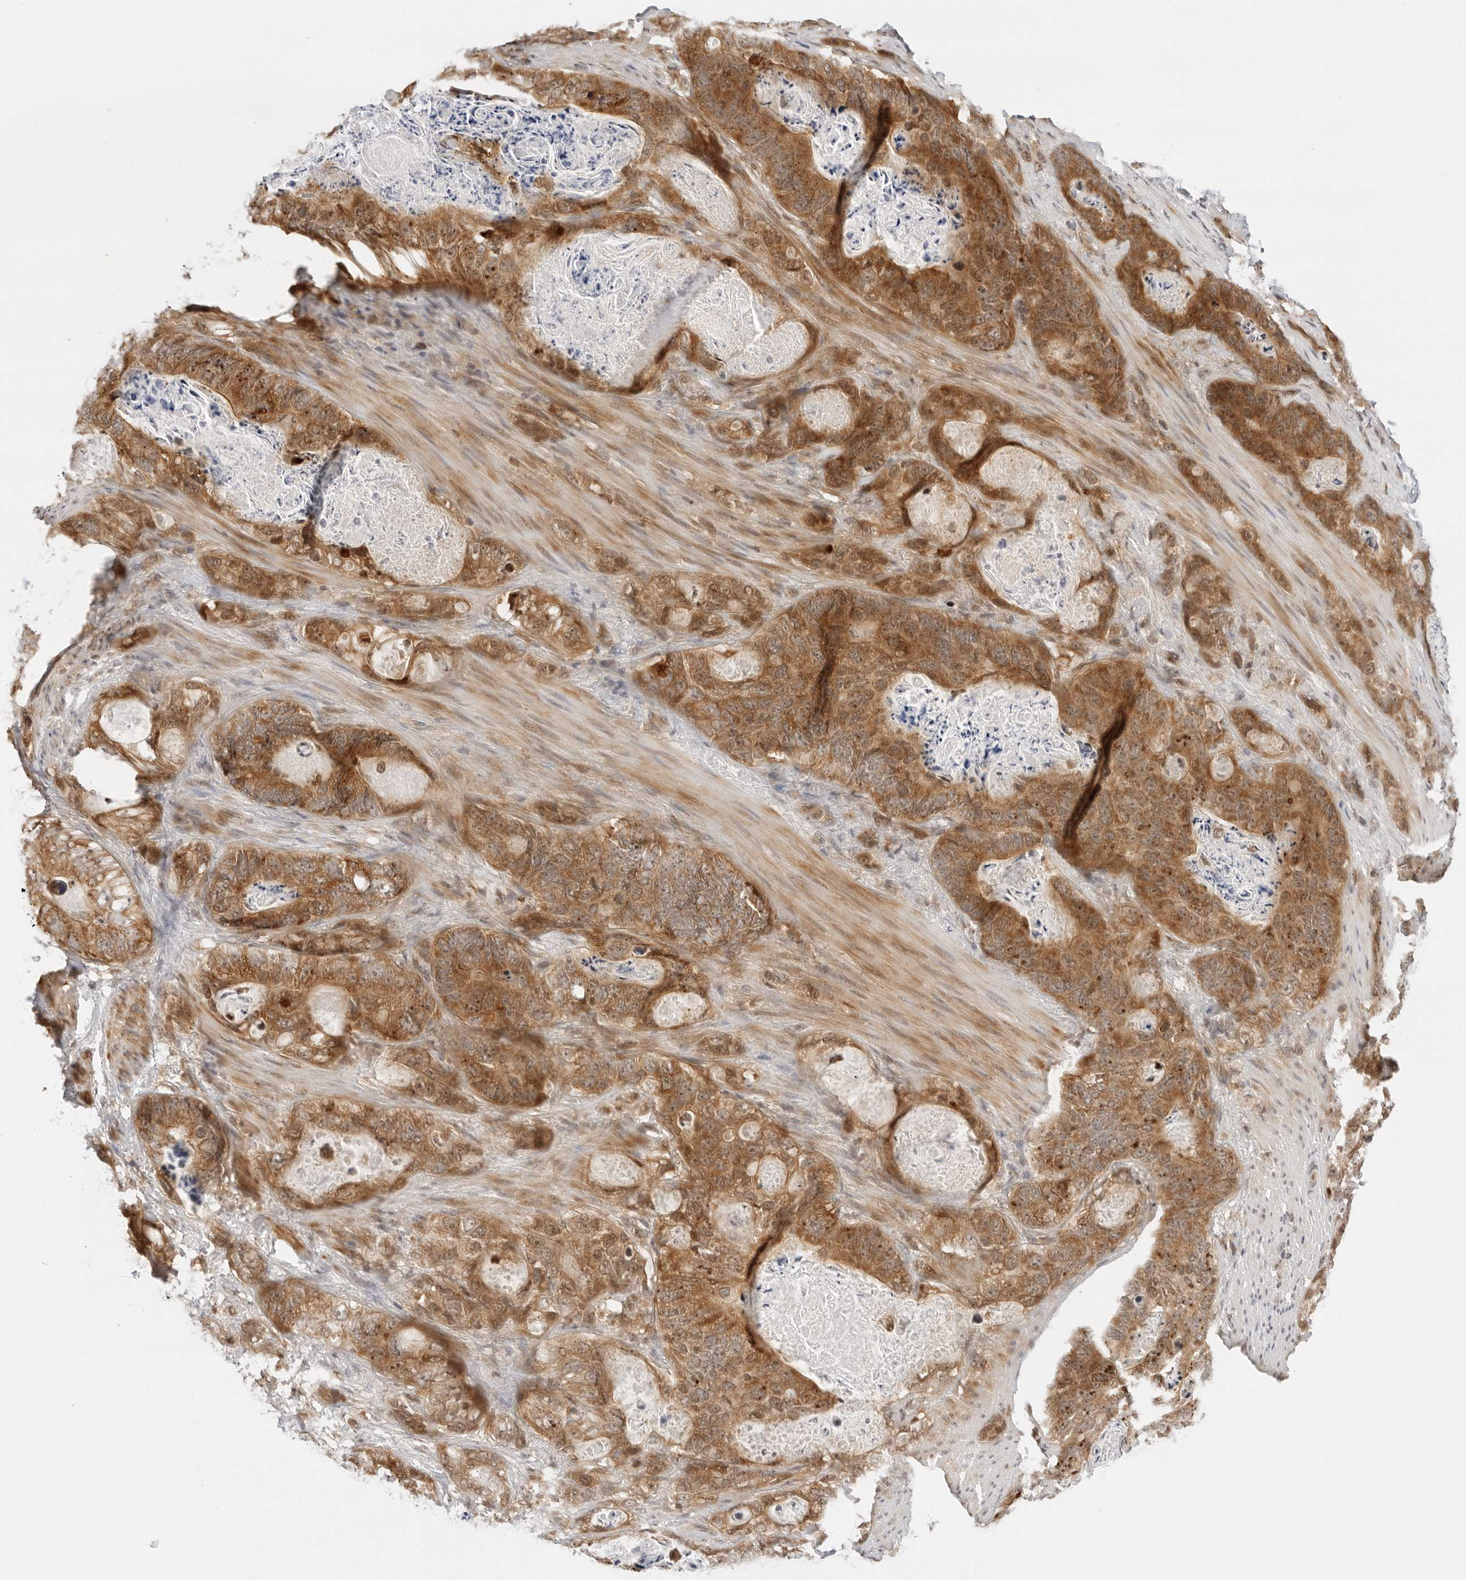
{"staining": {"intensity": "moderate", "quantity": ">75%", "location": "cytoplasmic/membranous"}, "tissue": "stomach cancer", "cell_type": "Tumor cells", "image_type": "cancer", "snomed": [{"axis": "morphology", "description": "Normal tissue, NOS"}, {"axis": "morphology", "description": "Adenocarcinoma, NOS"}, {"axis": "topography", "description": "Stomach"}], "caption": "Immunohistochemical staining of stomach cancer reveals medium levels of moderate cytoplasmic/membranous protein positivity in about >75% of tumor cells.", "gene": "RC3H1", "patient": {"sex": "female", "age": 89}}